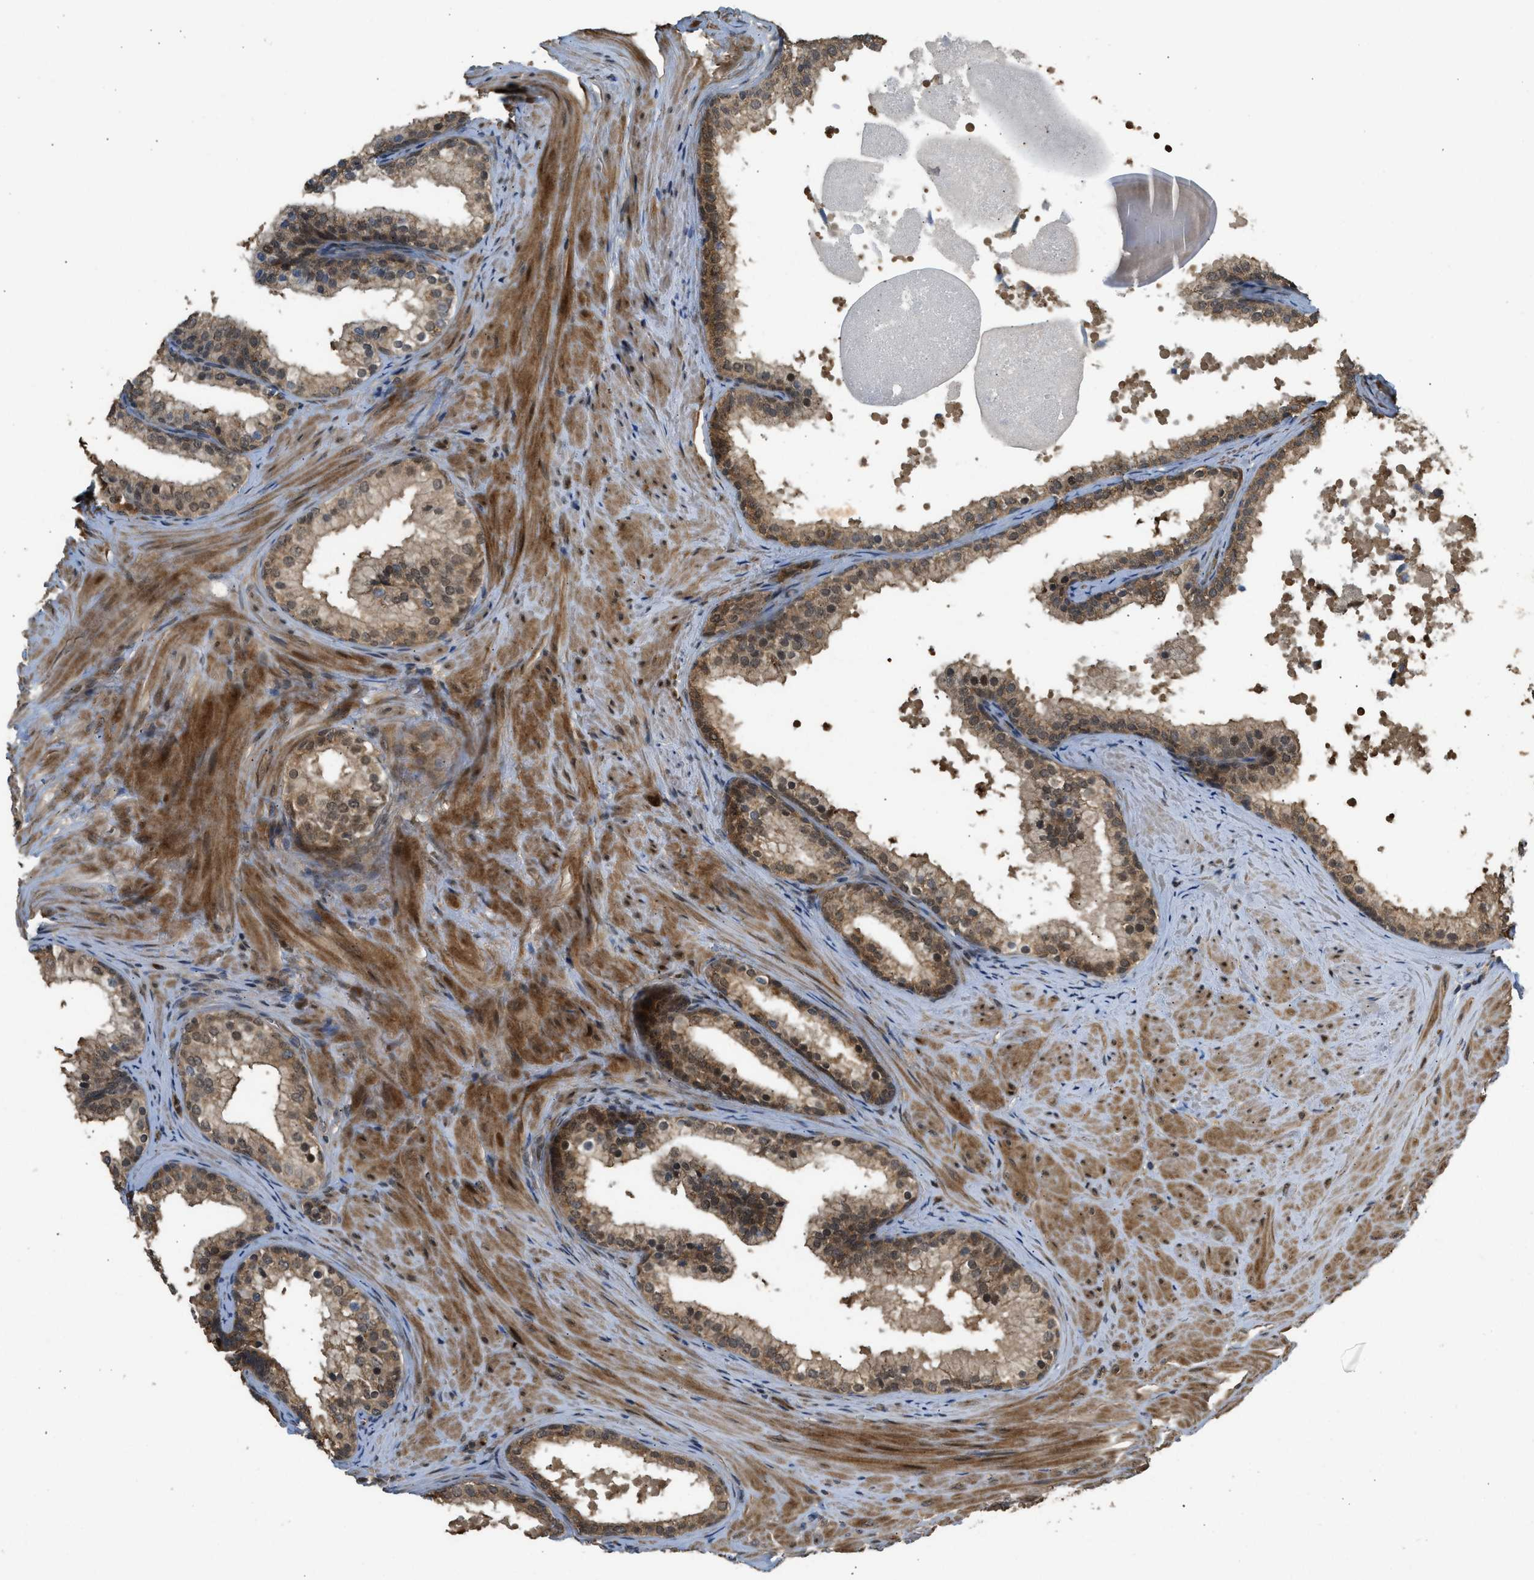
{"staining": {"intensity": "moderate", "quantity": ">75%", "location": "cytoplasmic/membranous,nuclear"}, "tissue": "prostate cancer", "cell_type": "Tumor cells", "image_type": "cancer", "snomed": [{"axis": "morphology", "description": "Adenocarcinoma, Low grade"}, {"axis": "topography", "description": "Prostate"}], "caption": "Prostate cancer (adenocarcinoma (low-grade)) tissue reveals moderate cytoplasmic/membranous and nuclear staining in approximately >75% of tumor cells, visualized by immunohistochemistry.", "gene": "GET1", "patient": {"sex": "male", "age": 69}}